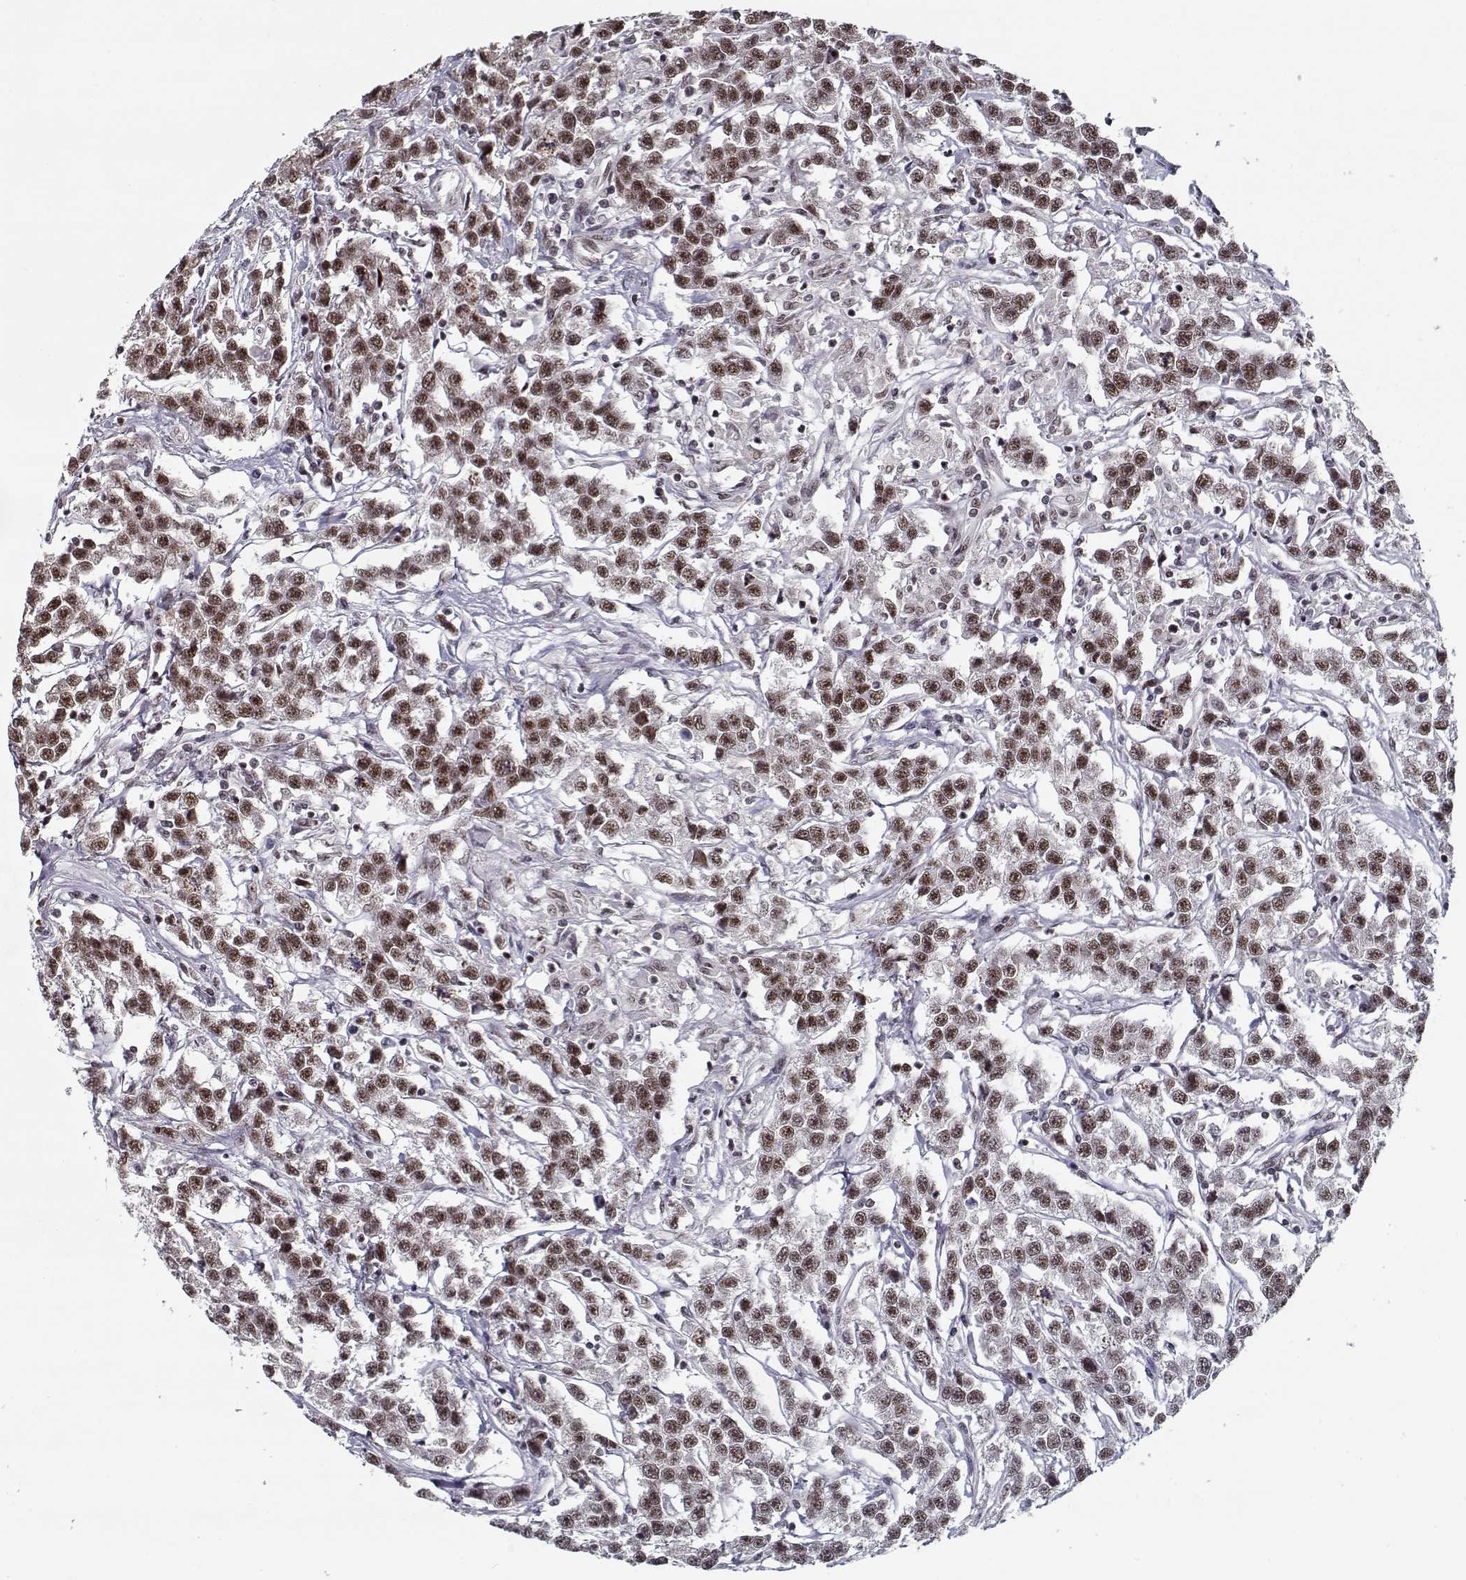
{"staining": {"intensity": "strong", "quantity": "25%-75%", "location": "nuclear"}, "tissue": "testis cancer", "cell_type": "Tumor cells", "image_type": "cancer", "snomed": [{"axis": "morphology", "description": "Seminoma, NOS"}, {"axis": "topography", "description": "Testis"}], "caption": "Testis cancer stained with DAB (3,3'-diaminobenzidine) IHC reveals high levels of strong nuclear expression in about 25%-75% of tumor cells.", "gene": "TESPA1", "patient": {"sex": "male", "age": 59}}